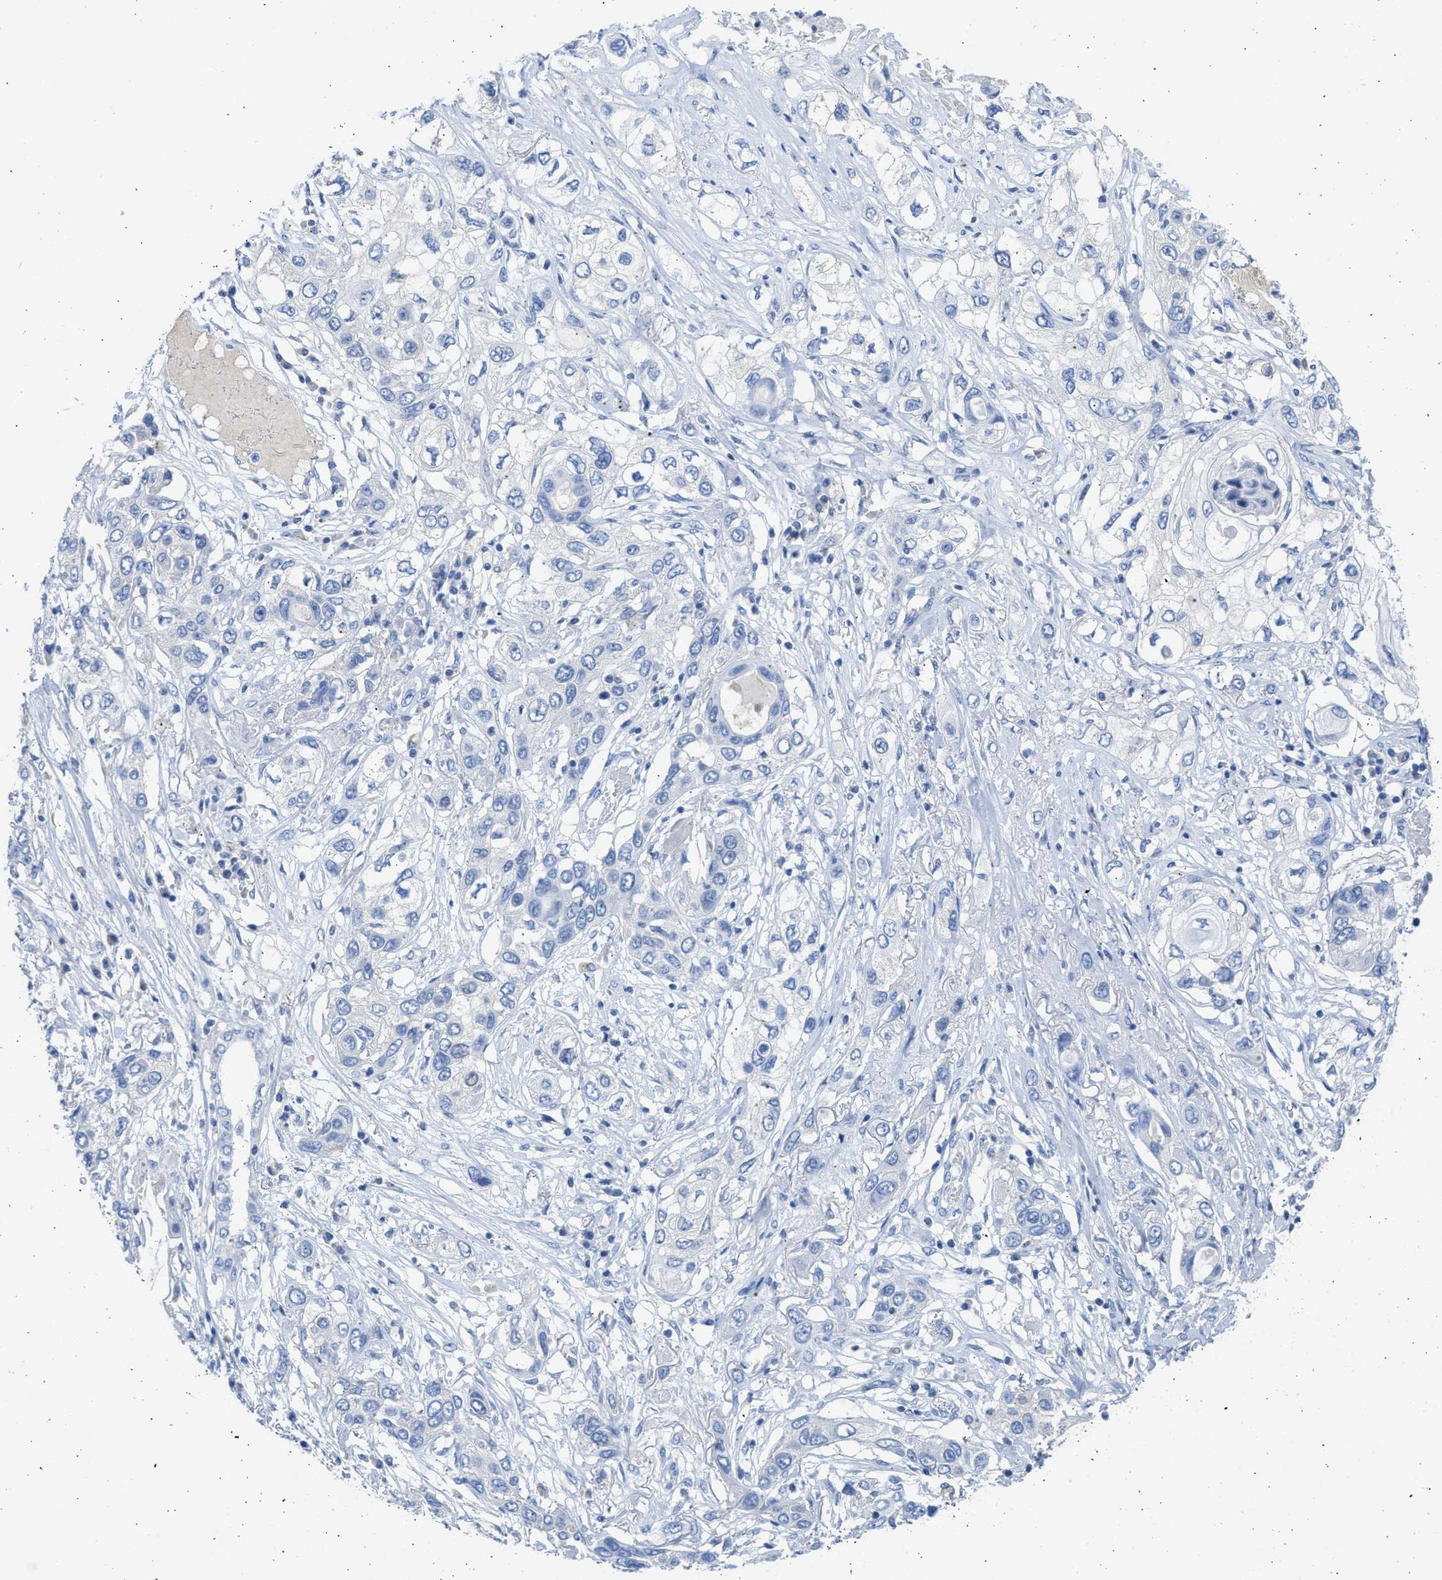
{"staining": {"intensity": "negative", "quantity": "none", "location": "none"}, "tissue": "lung cancer", "cell_type": "Tumor cells", "image_type": "cancer", "snomed": [{"axis": "morphology", "description": "Squamous cell carcinoma, NOS"}, {"axis": "topography", "description": "Lung"}], "caption": "High power microscopy image of an IHC histopathology image of lung cancer, revealing no significant staining in tumor cells.", "gene": "SPATA3", "patient": {"sex": "male", "age": 71}}